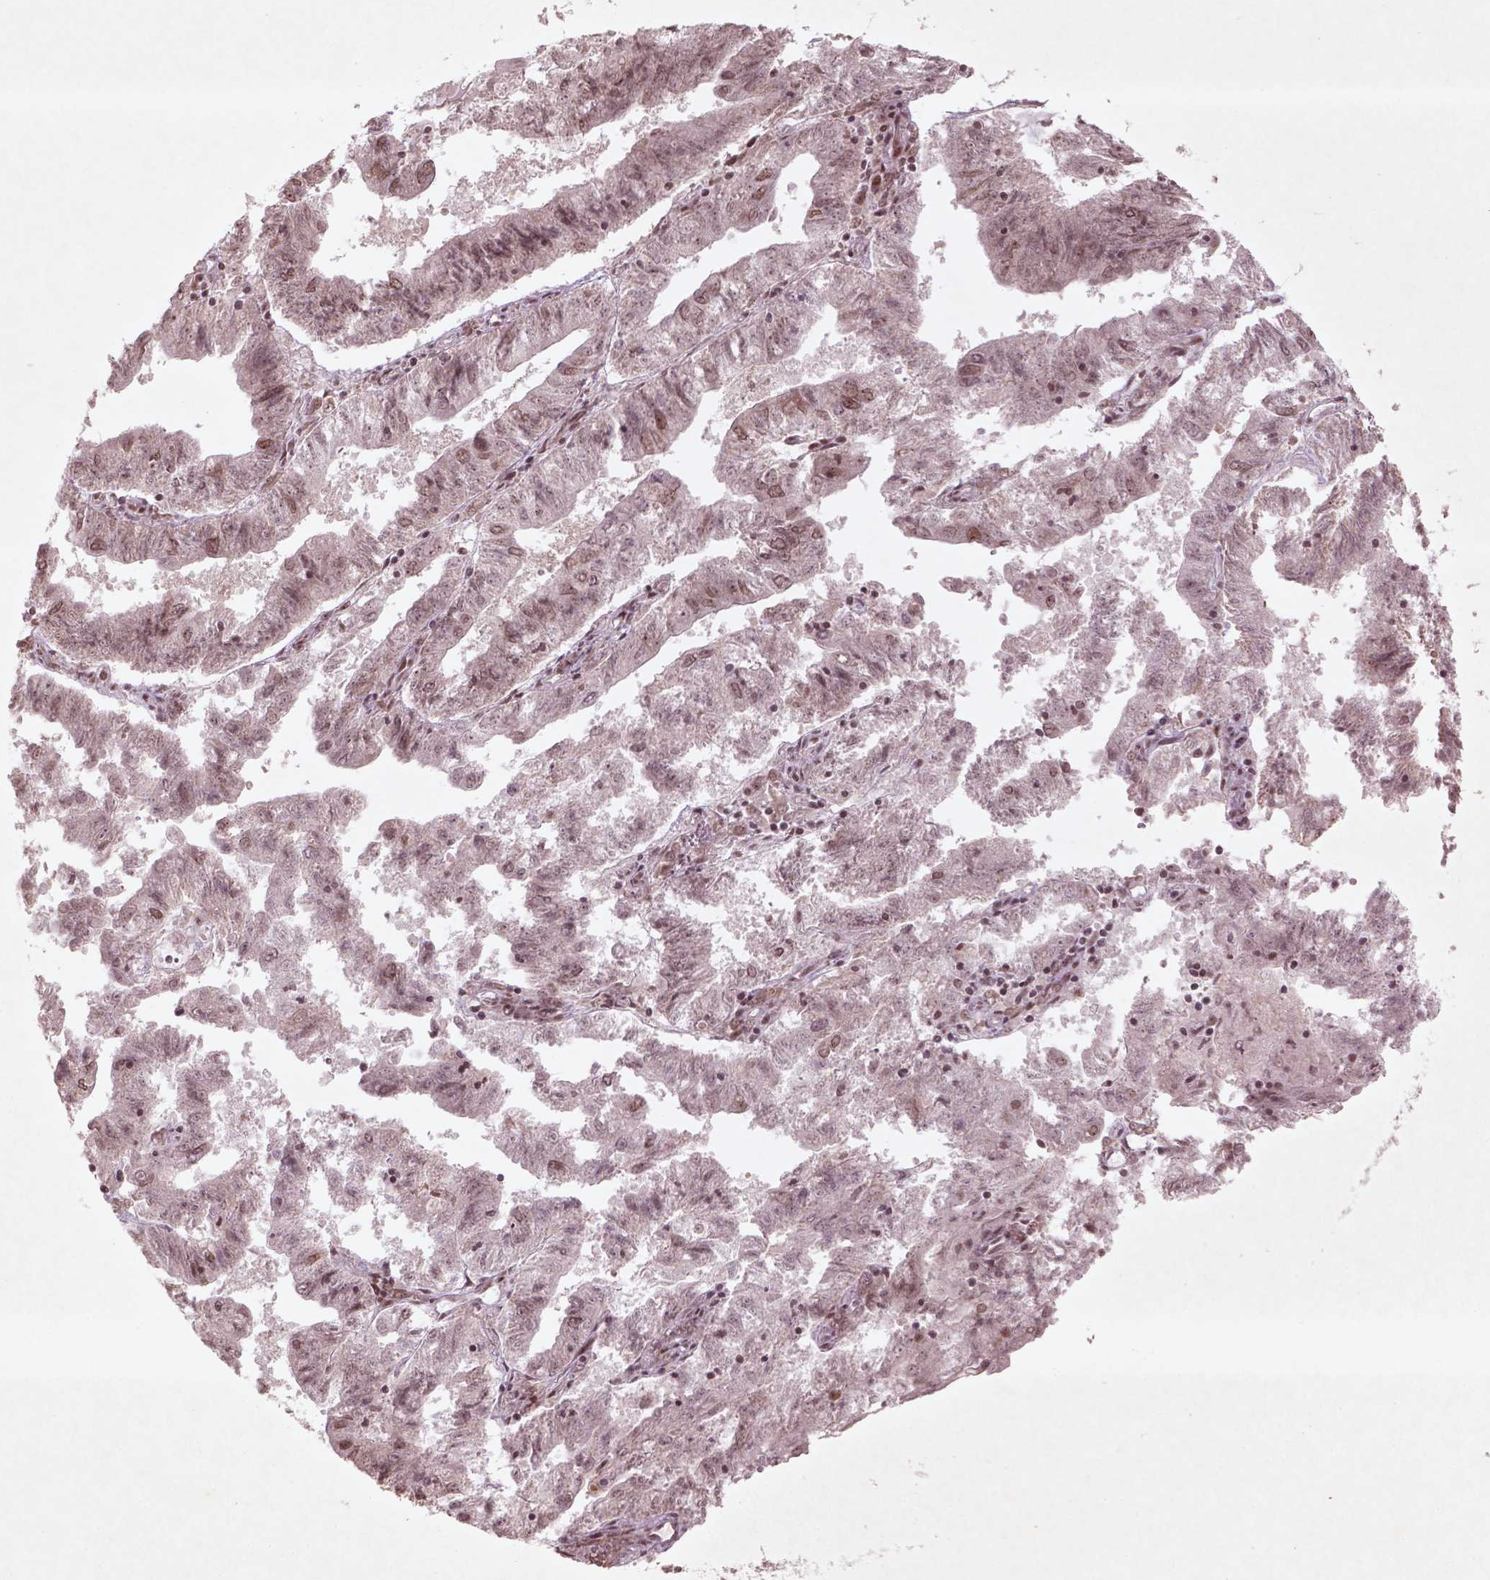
{"staining": {"intensity": "moderate", "quantity": ">75%", "location": "nuclear"}, "tissue": "endometrial cancer", "cell_type": "Tumor cells", "image_type": "cancer", "snomed": [{"axis": "morphology", "description": "Adenocarcinoma, NOS"}, {"axis": "topography", "description": "Endometrium"}], "caption": "Immunohistochemistry staining of adenocarcinoma (endometrial), which demonstrates medium levels of moderate nuclear positivity in about >75% of tumor cells indicating moderate nuclear protein positivity. The staining was performed using DAB (brown) for protein detection and nuclei were counterstained in hematoxylin (blue).", "gene": "HMG20B", "patient": {"sex": "female", "age": 82}}